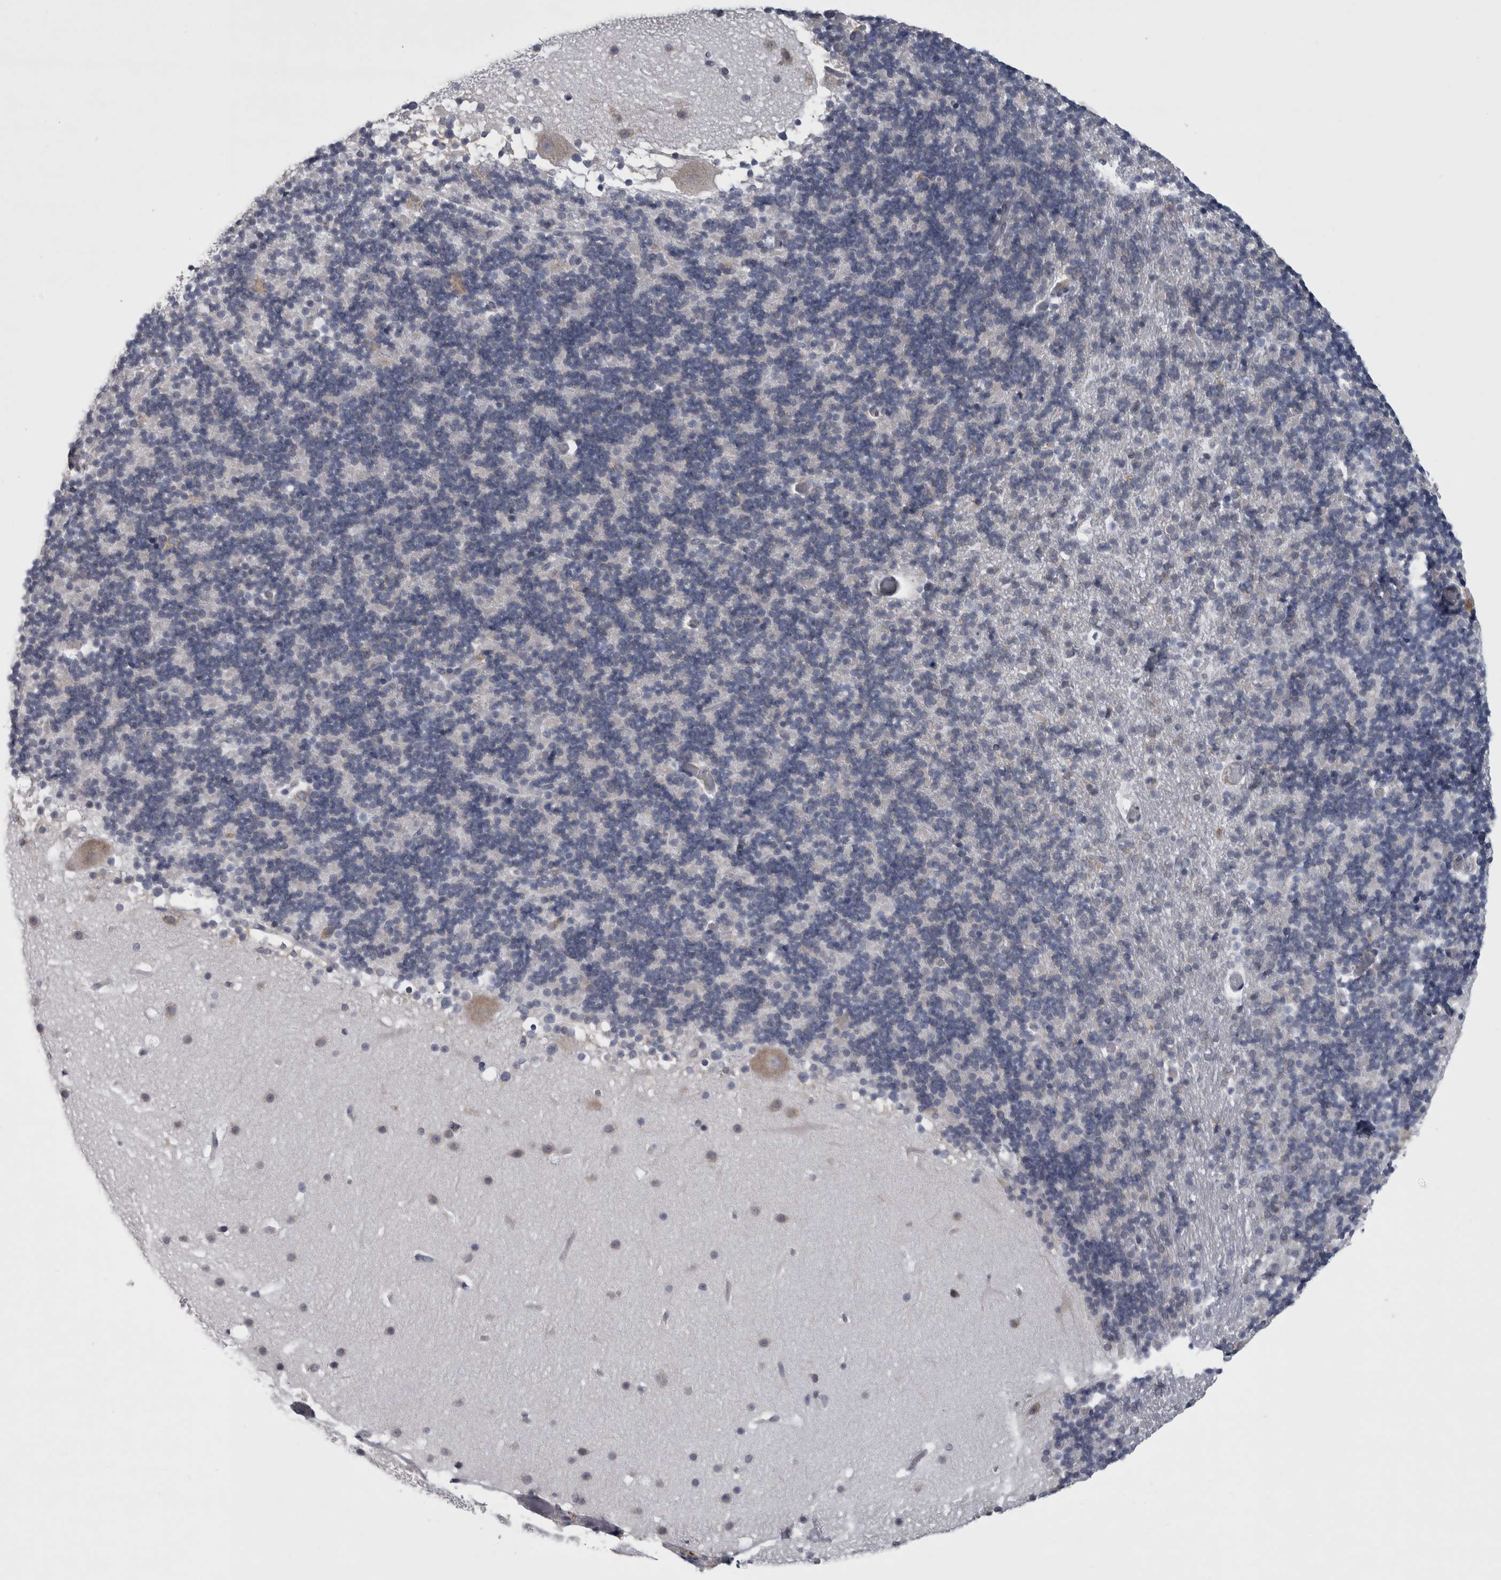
{"staining": {"intensity": "negative", "quantity": "none", "location": "none"}, "tissue": "cerebellum", "cell_type": "Cells in granular layer", "image_type": "normal", "snomed": [{"axis": "morphology", "description": "Normal tissue, NOS"}, {"axis": "topography", "description": "Cerebellum"}], "caption": "Immunohistochemical staining of unremarkable human cerebellum exhibits no significant staining in cells in granular layer.", "gene": "PRRC2C", "patient": {"sex": "male", "age": 57}}